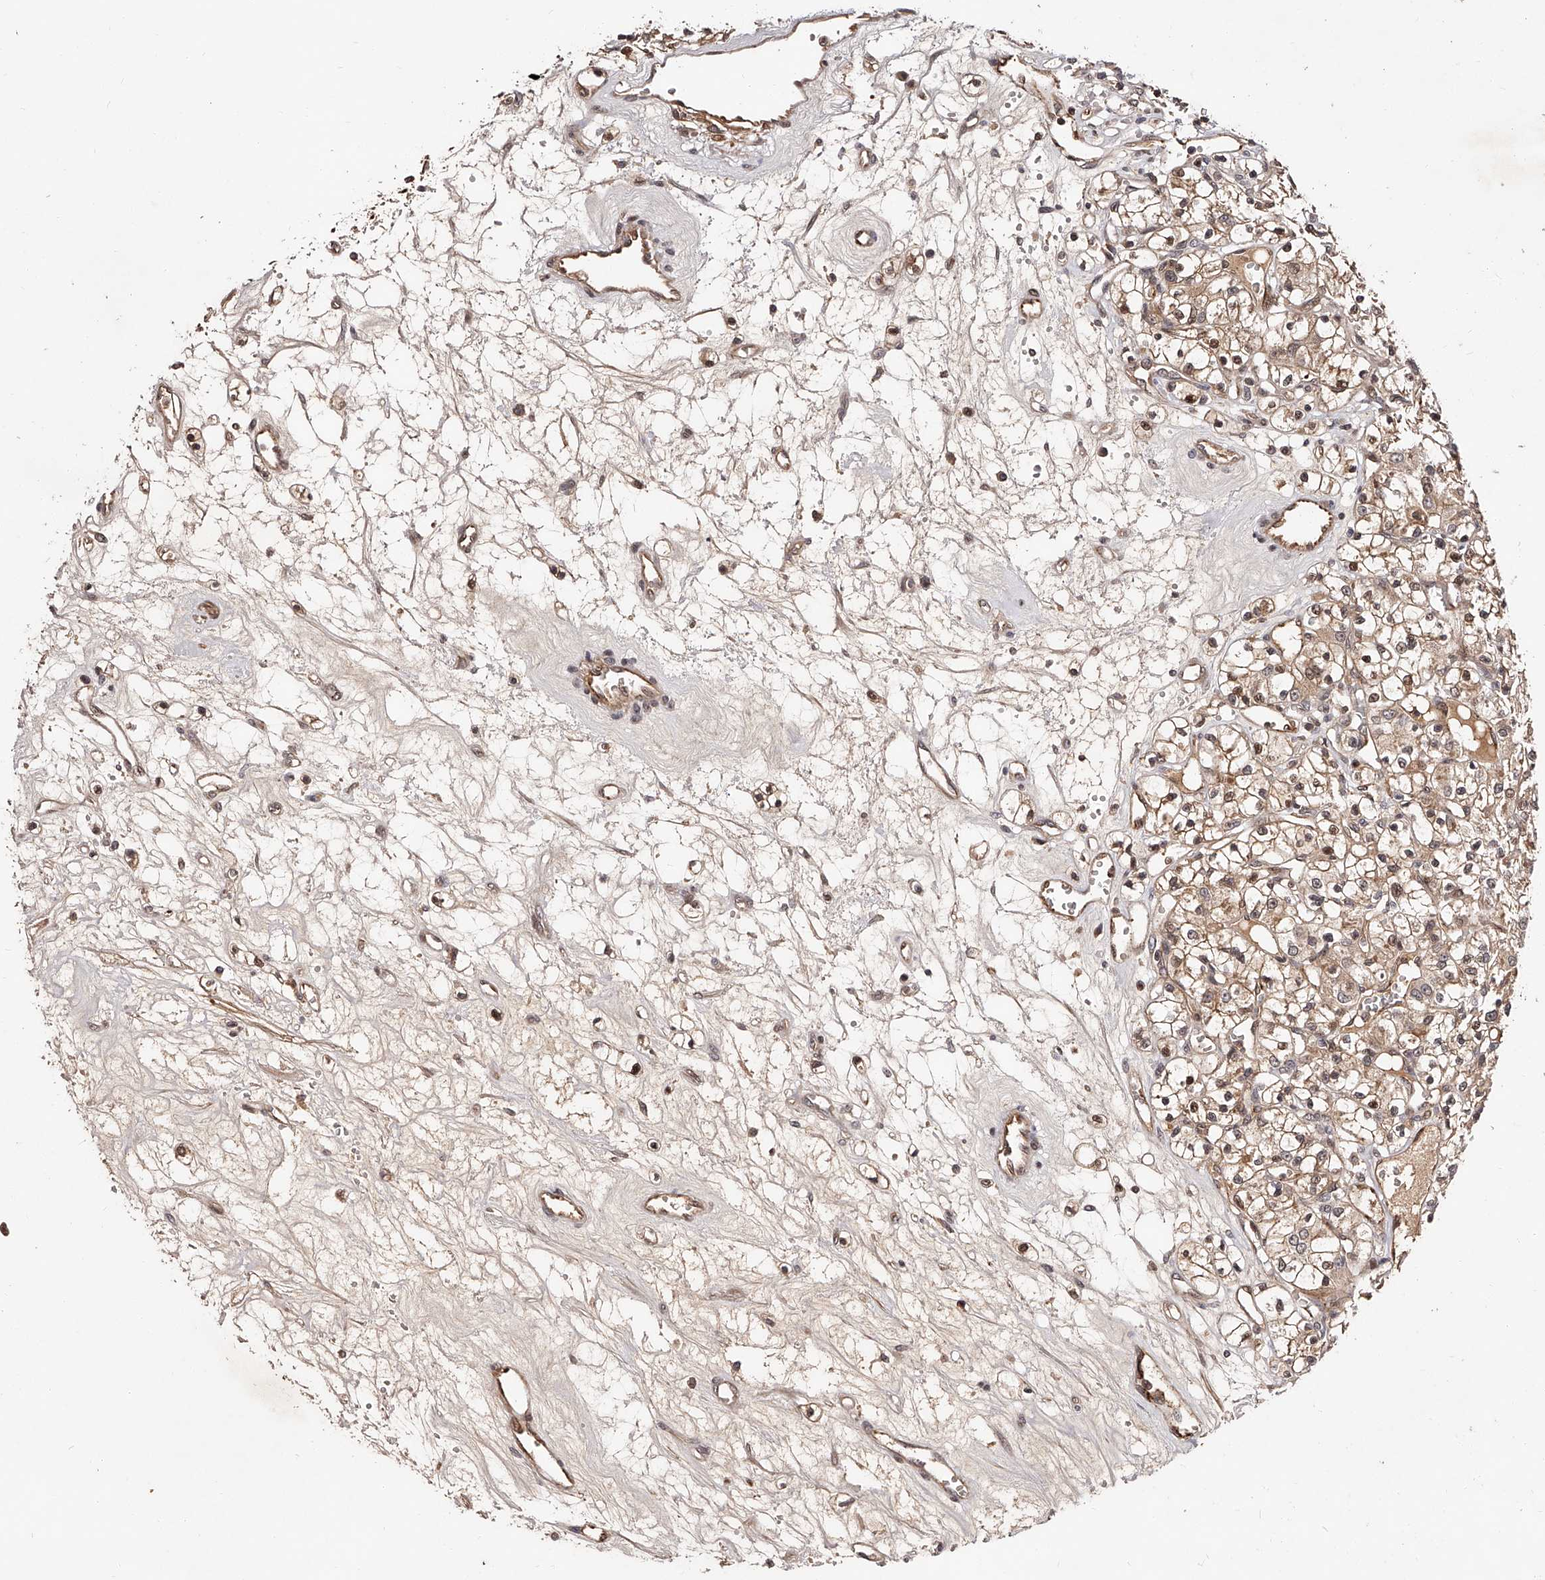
{"staining": {"intensity": "weak", "quantity": "25%-75%", "location": "cytoplasmic/membranous,nuclear"}, "tissue": "renal cancer", "cell_type": "Tumor cells", "image_type": "cancer", "snomed": [{"axis": "morphology", "description": "Adenocarcinoma, NOS"}, {"axis": "topography", "description": "Kidney"}], "caption": "Immunohistochemistry (DAB (3,3'-diaminobenzidine)) staining of human renal adenocarcinoma shows weak cytoplasmic/membranous and nuclear protein staining in approximately 25%-75% of tumor cells. (DAB IHC with brightfield microscopy, high magnification).", "gene": "CUL7", "patient": {"sex": "female", "age": 59}}